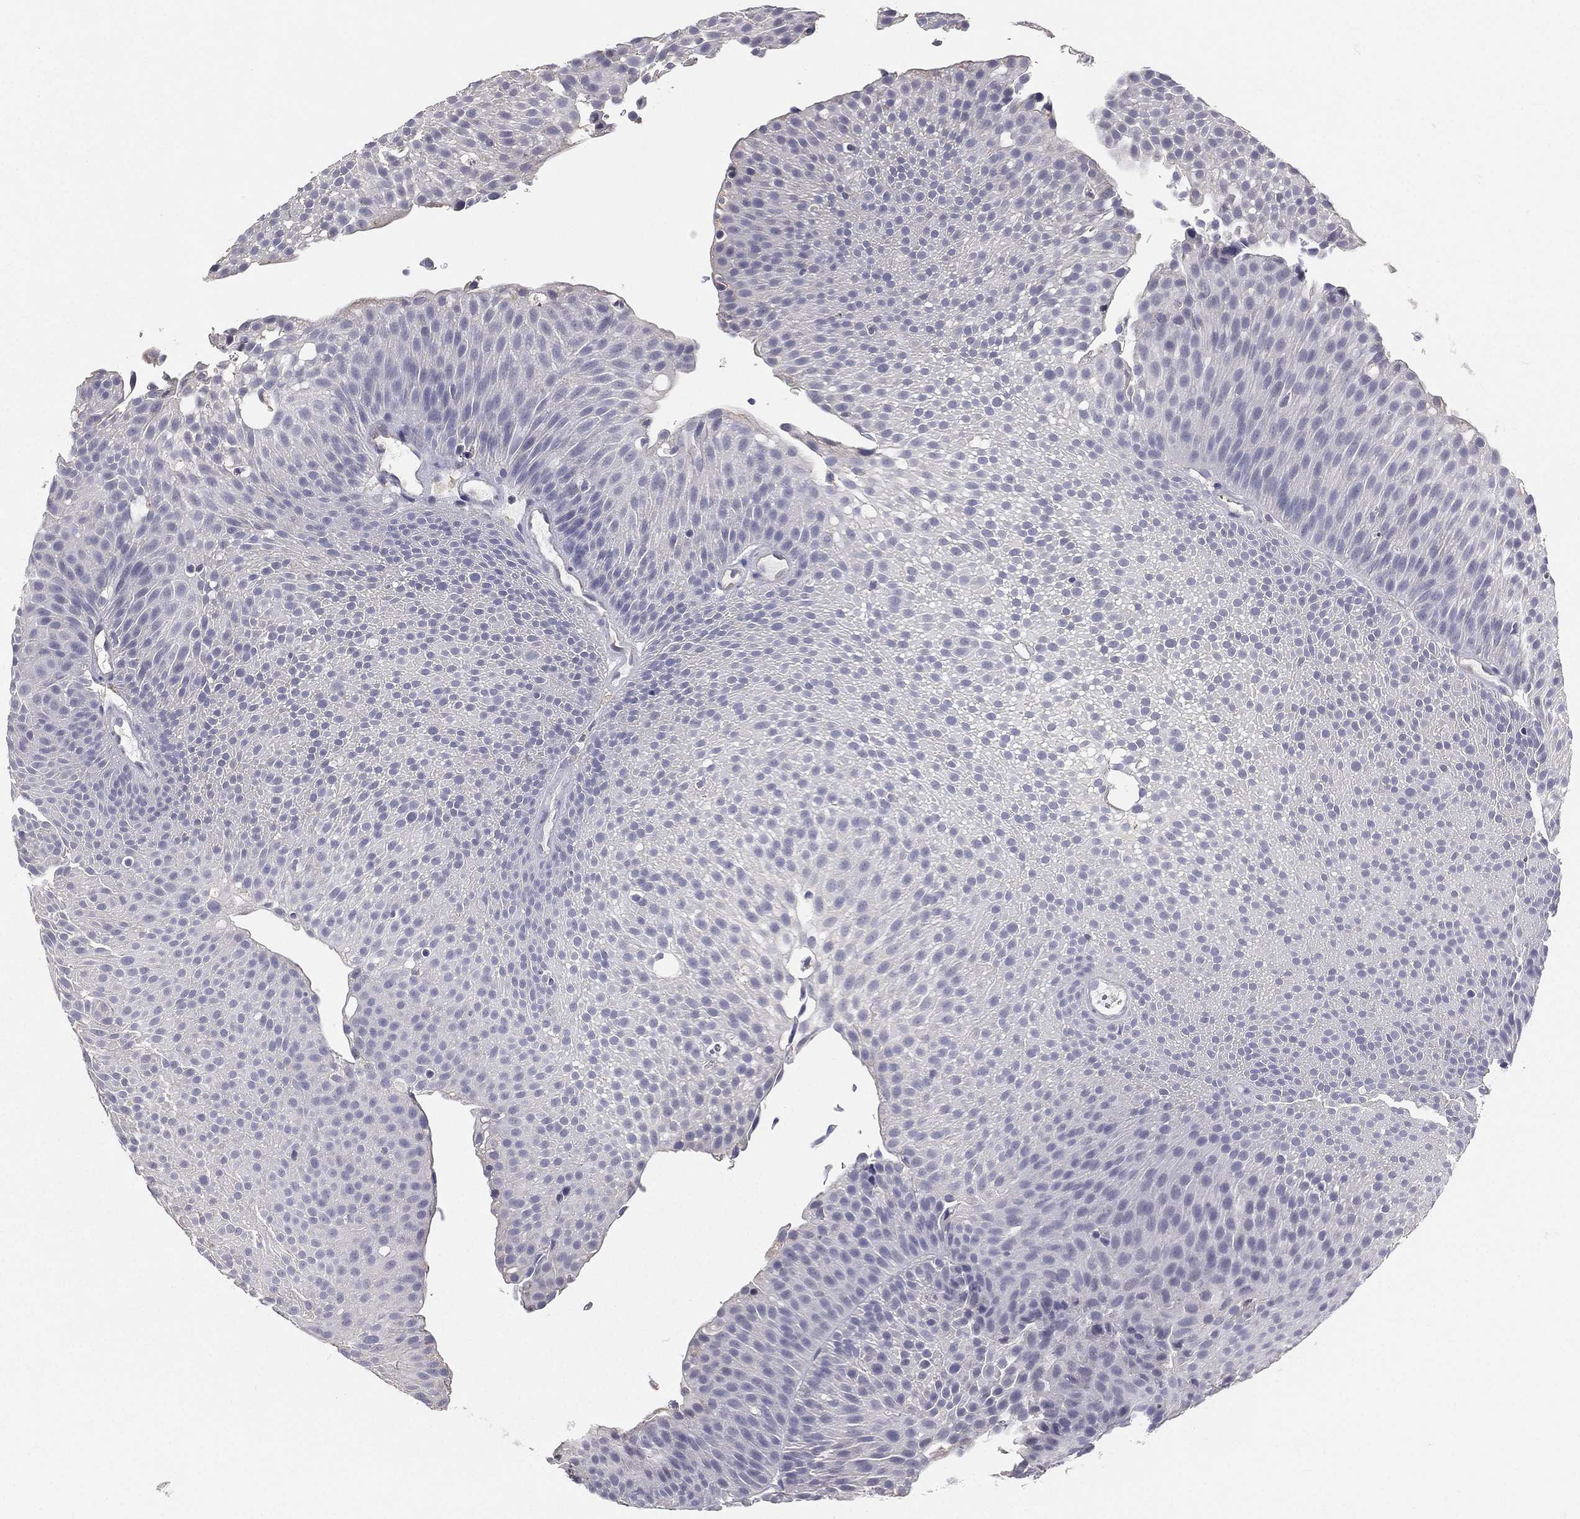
{"staining": {"intensity": "negative", "quantity": "none", "location": "none"}, "tissue": "urothelial cancer", "cell_type": "Tumor cells", "image_type": "cancer", "snomed": [{"axis": "morphology", "description": "Urothelial carcinoma, Low grade"}, {"axis": "topography", "description": "Urinary bladder"}], "caption": "This image is of urothelial cancer stained with immunohistochemistry (IHC) to label a protein in brown with the nuclei are counter-stained blue. There is no positivity in tumor cells. (Stains: DAB (3,3'-diaminobenzidine) immunohistochemistry with hematoxylin counter stain, Microscopy: brightfield microscopy at high magnification).", "gene": "MUC13", "patient": {"sex": "male", "age": 65}}